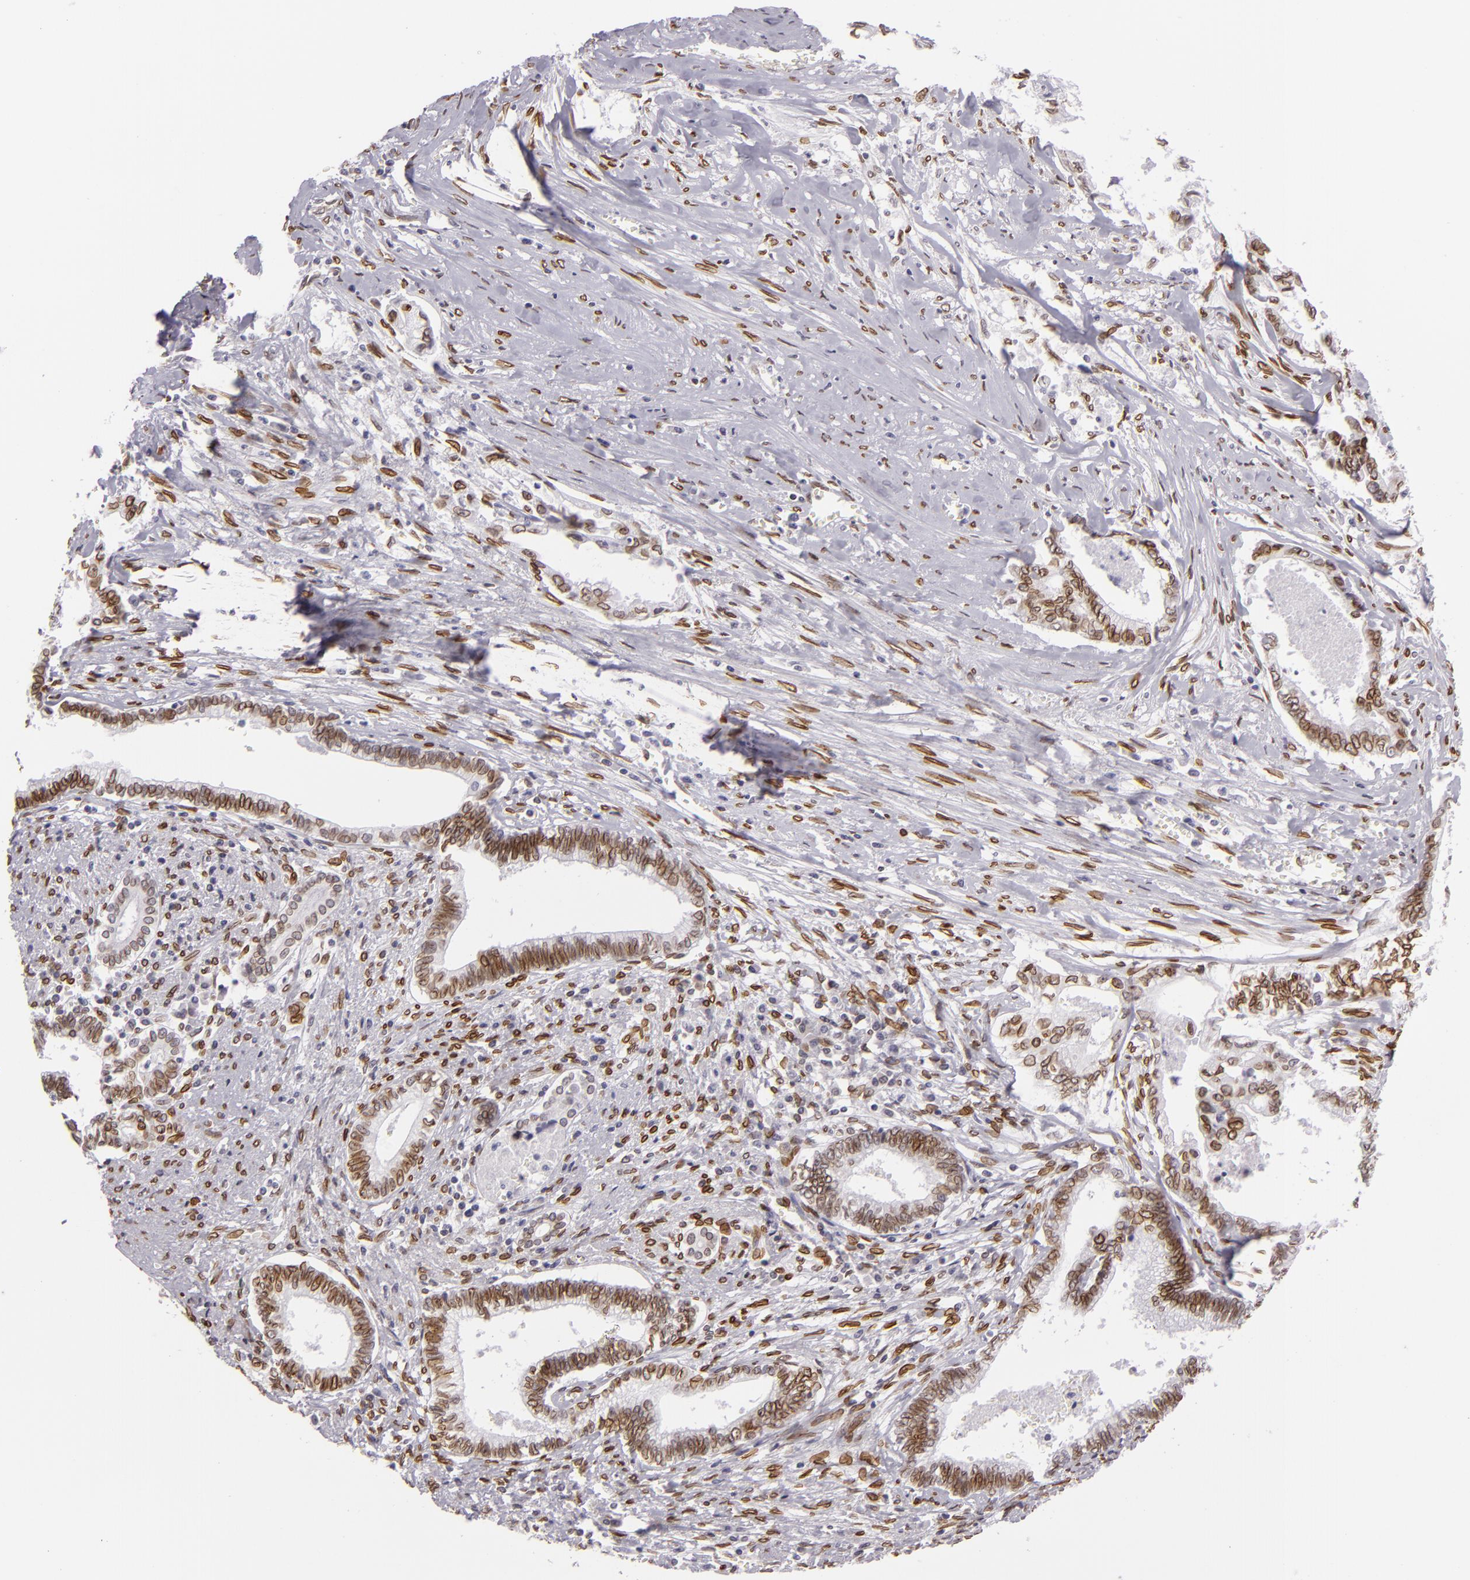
{"staining": {"intensity": "strong", "quantity": ">75%", "location": "nuclear"}, "tissue": "liver cancer", "cell_type": "Tumor cells", "image_type": "cancer", "snomed": [{"axis": "morphology", "description": "Cholangiocarcinoma"}, {"axis": "topography", "description": "Liver"}], "caption": "Immunohistochemistry (IHC) micrograph of neoplastic tissue: human liver cholangiocarcinoma stained using IHC reveals high levels of strong protein expression localized specifically in the nuclear of tumor cells, appearing as a nuclear brown color.", "gene": "EMD", "patient": {"sex": "male", "age": 57}}